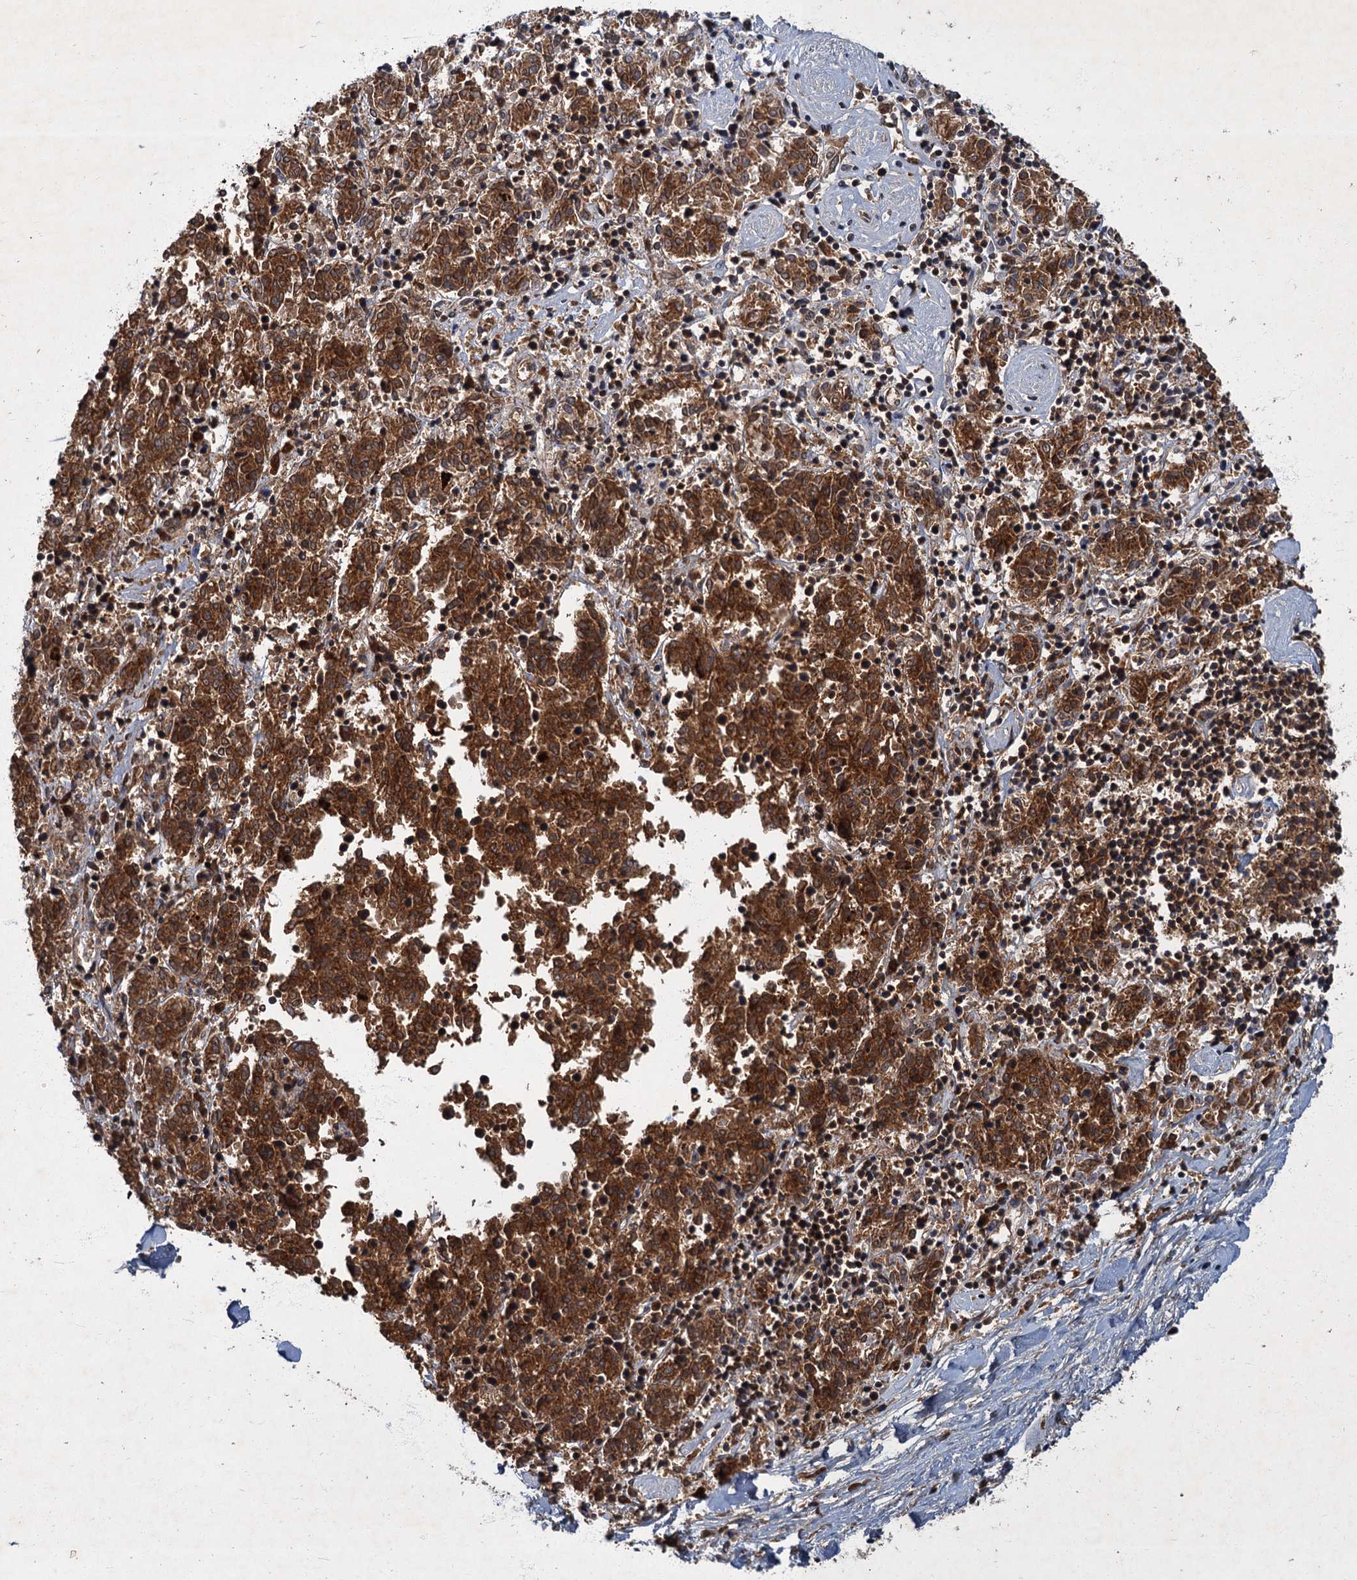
{"staining": {"intensity": "strong", "quantity": ">75%", "location": "cytoplasmic/membranous"}, "tissue": "melanoma", "cell_type": "Tumor cells", "image_type": "cancer", "snomed": [{"axis": "morphology", "description": "Malignant melanoma, NOS"}, {"axis": "topography", "description": "Skin"}], "caption": "Immunohistochemistry micrograph of human malignant melanoma stained for a protein (brown), which shows high levels of strong cytoplasmic/membranous positivity in about >75% of tumor cells.", "gene": "SLC11A2", "patient": {"sex": "female", "age": 72}}